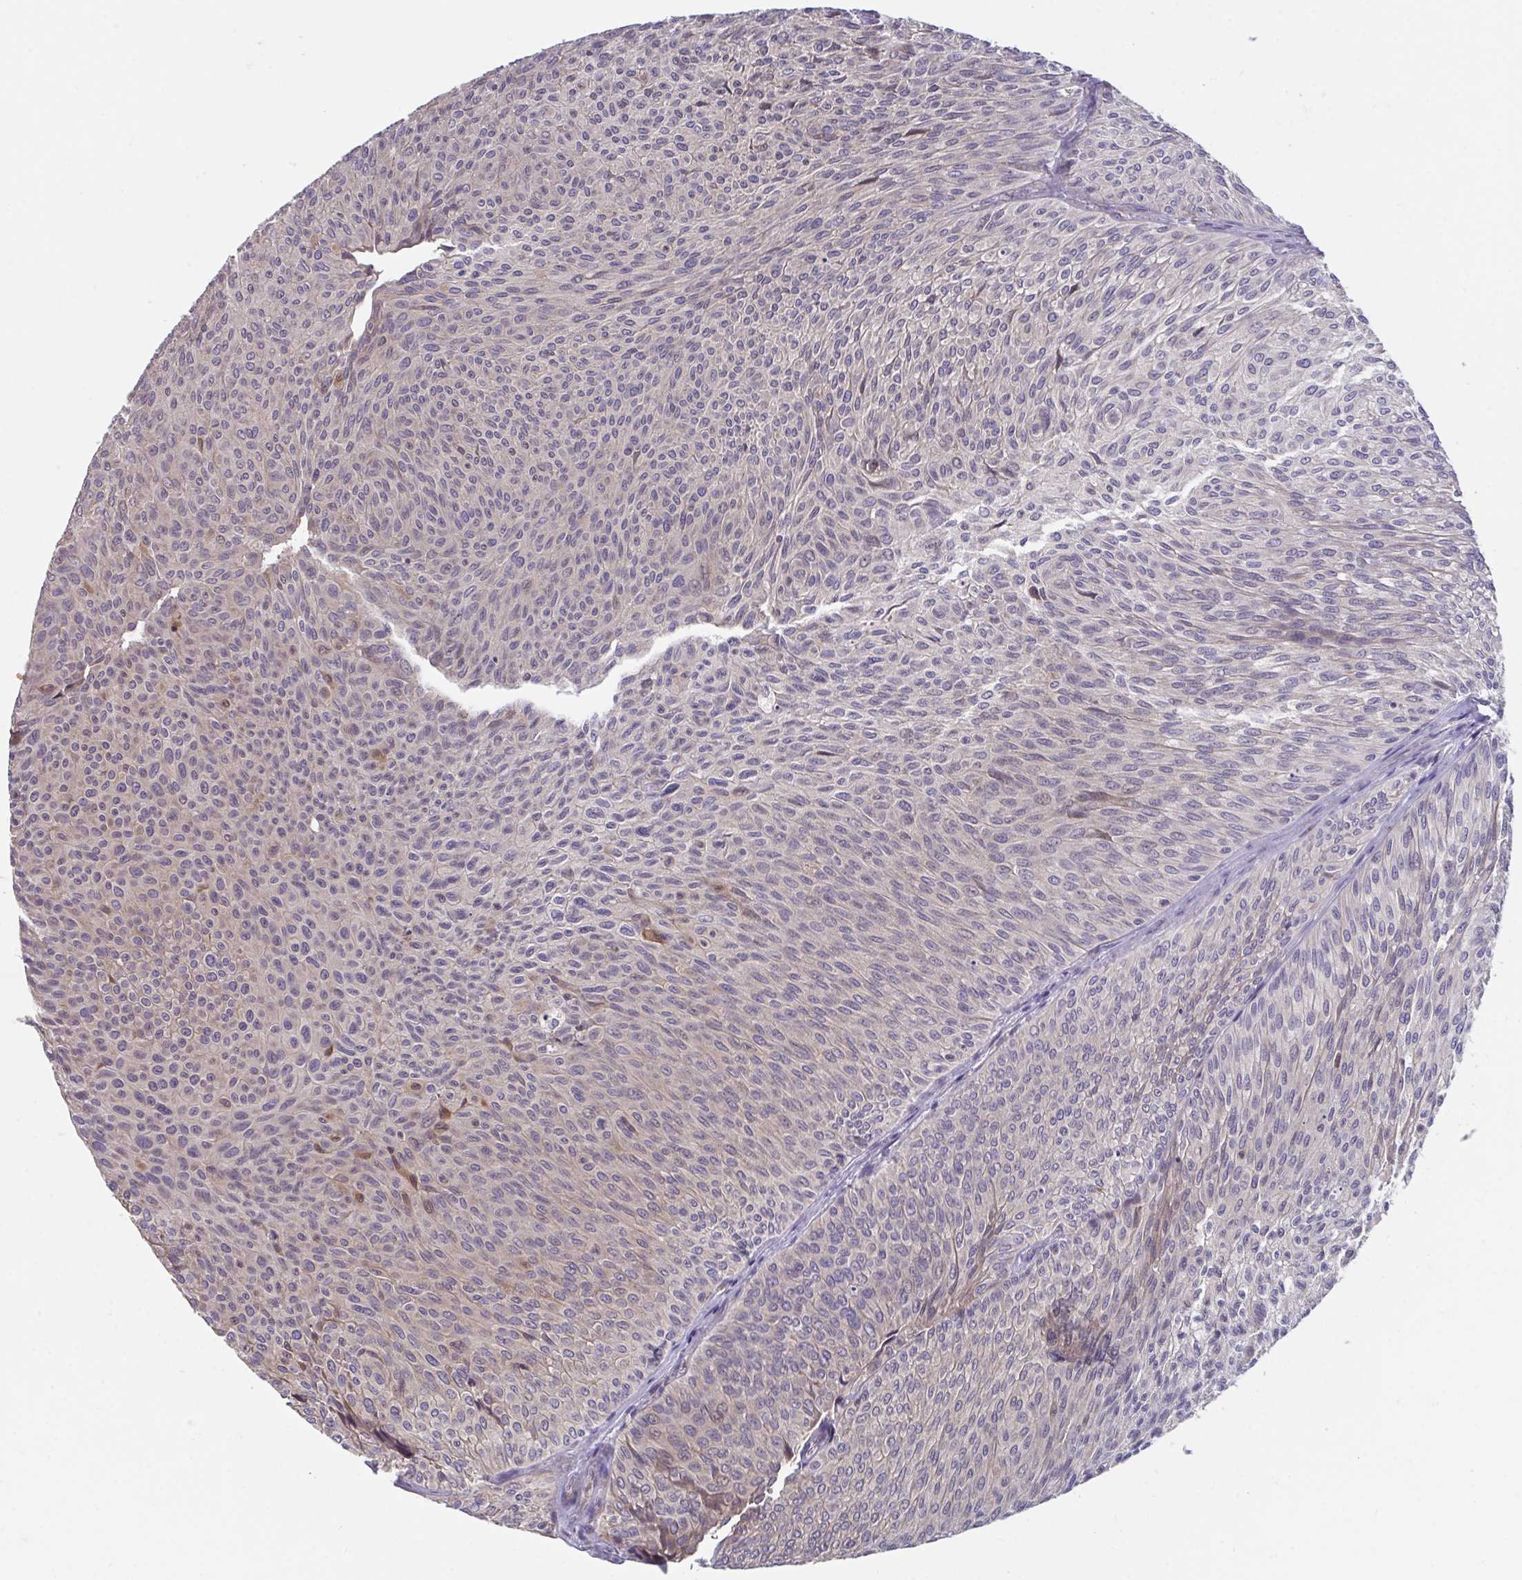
{"staining": {"intensity": "weak", "quantity": ">75%", "location": "cytoplasmic/membranous"}, "tissue": "urothelial cancer", "cell_type": "Tumor cells", "image_type": "cancer", "snomed": [{"axis": "morphology", "description": "Urothelial carcinoma, Low grade"}, {"axis": "topography", "description": "Urinary bladder"}], "caption": "Urothelial carcinoma (low-grade) stained with a brown dye exhibits weak cytoplasmic/membranous positive staining in approximately >75% of tumor cells.", "gene": "SUSD4", "patient": {"sex": "male", "age": 91}}